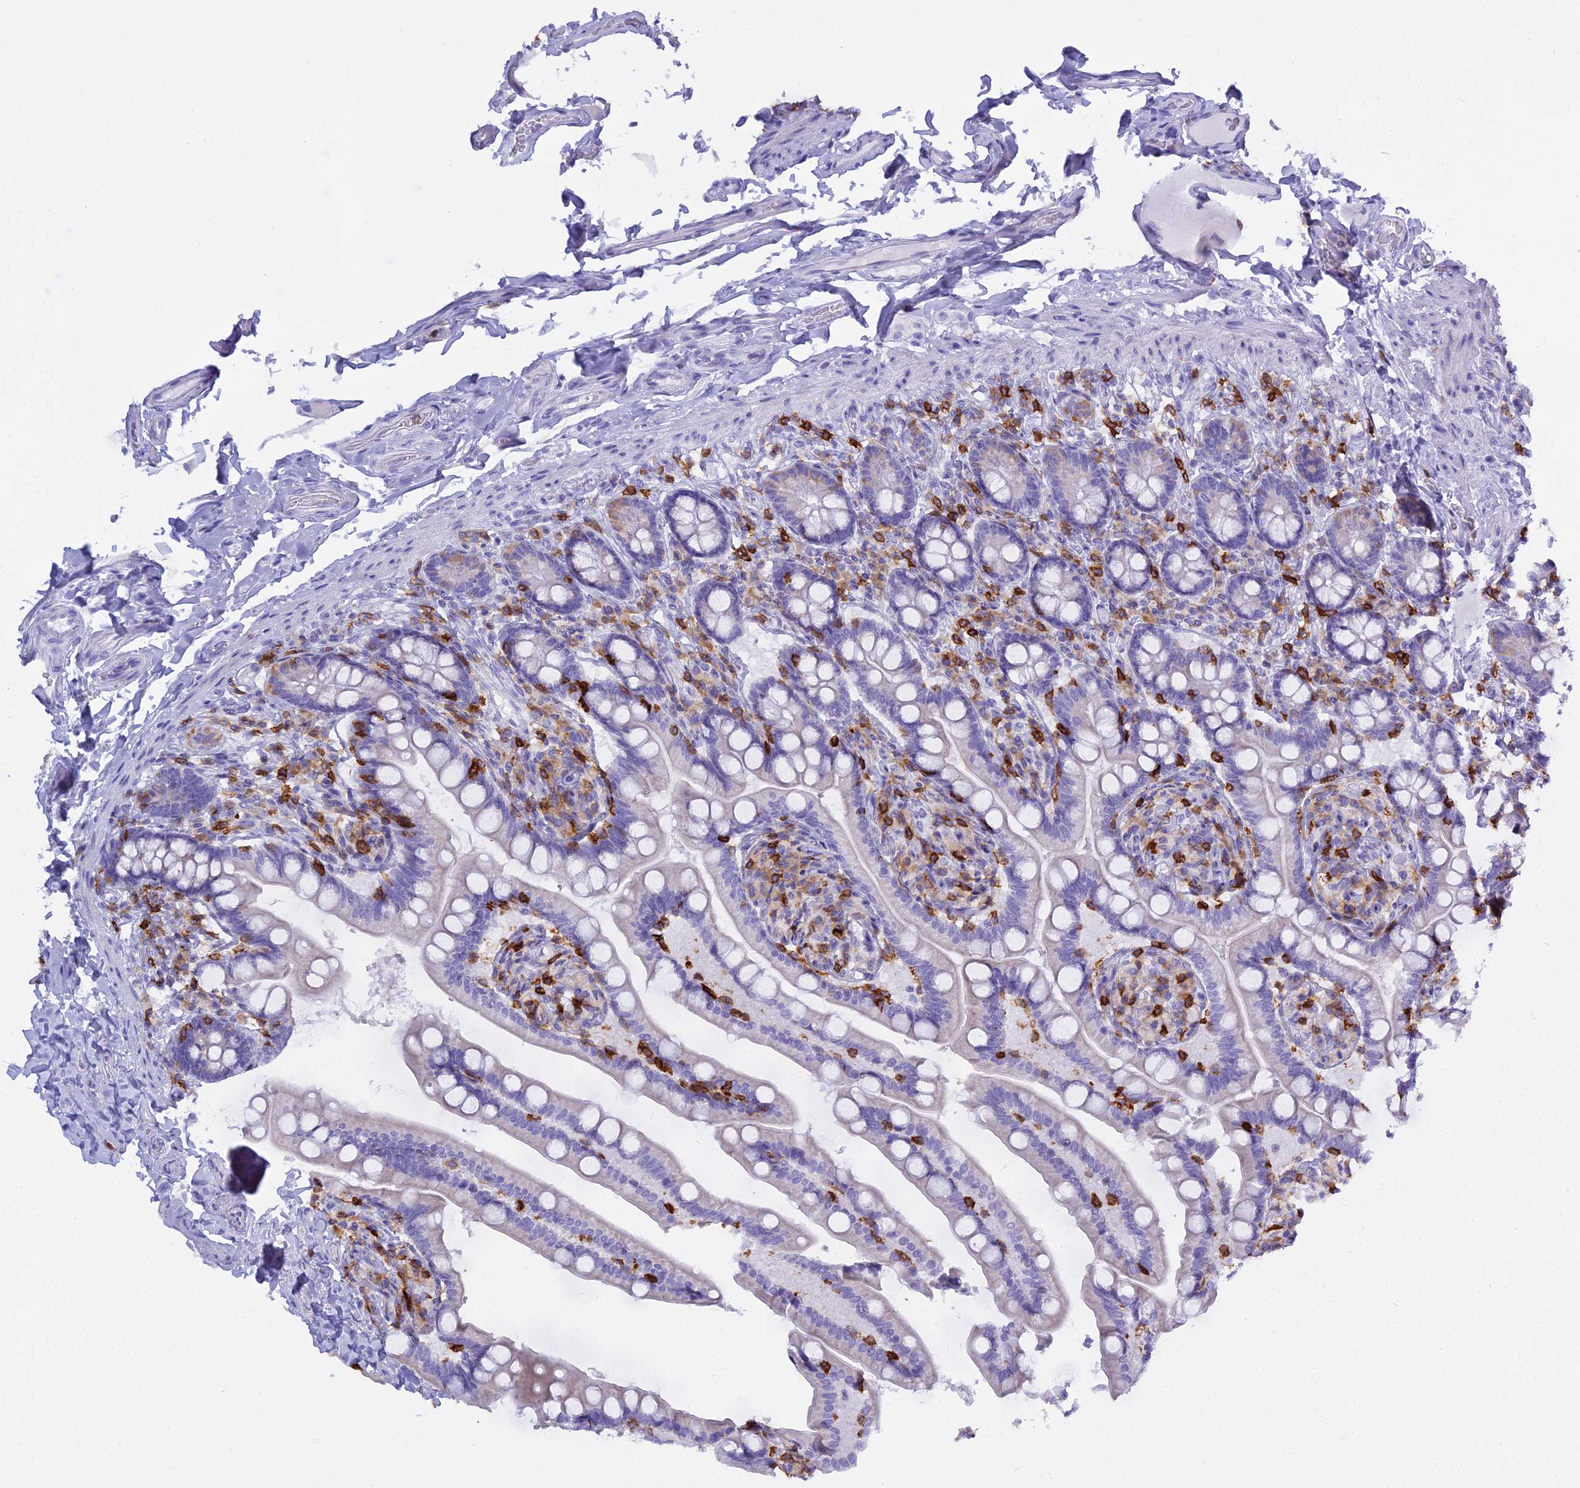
{"staining": {"intensity": "negative", "quantity": "none", "location": "none"}, "tissue": "small intestine", "cell_type": "Glandular cells", "image_type": "normal", "snomed": [{"axis": "morphology", "description": "Normal tissue, NOS"}, {"axis": "topography", "description": "Small intestine"}], "caption": "Protein analysis of benign small intestine shows no significant expression in glandular cells. (DAB IHC, high magnification).", "gene": "CD5", "patient": {"sex": "female", "age": 64}}